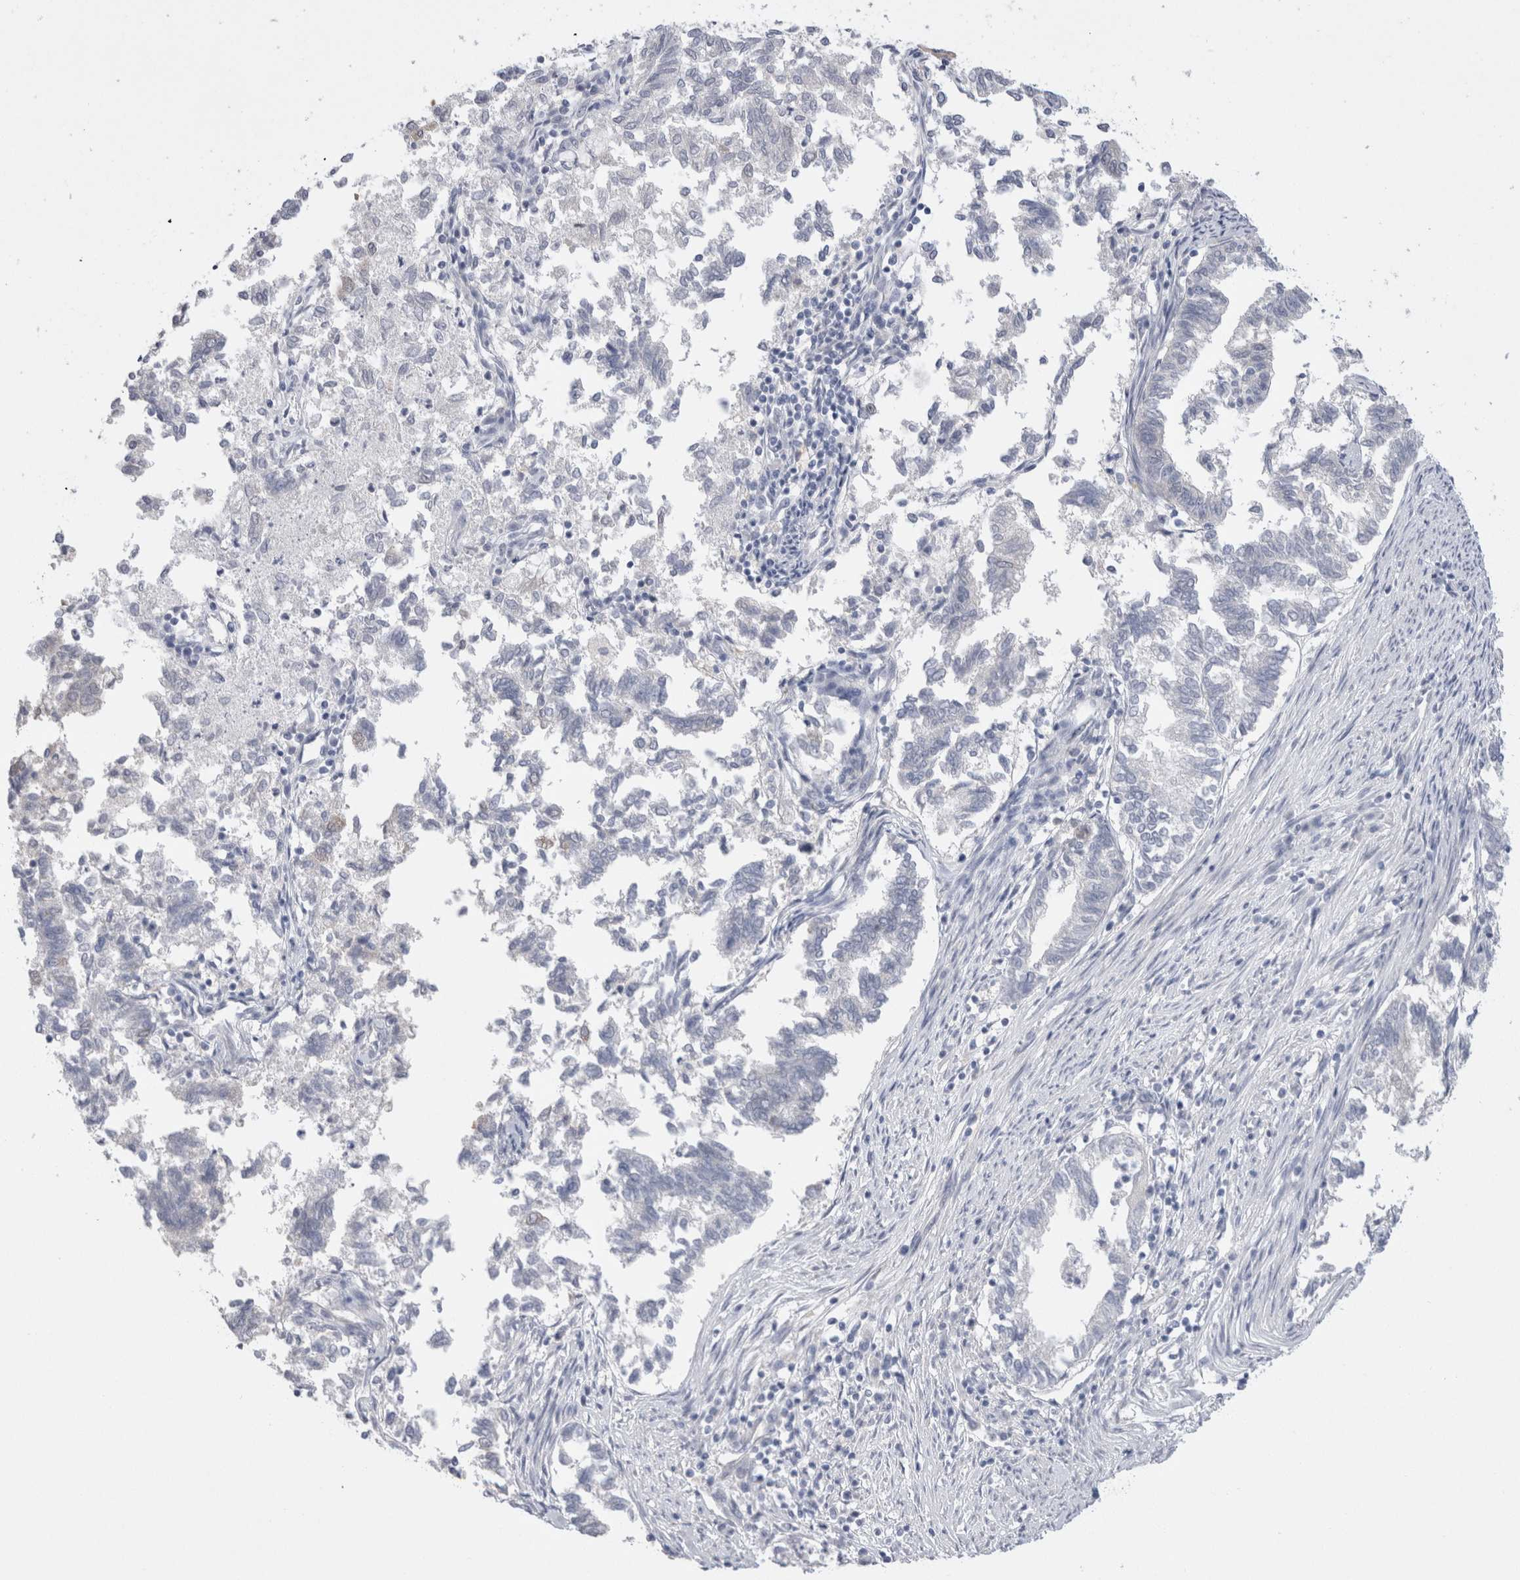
{"staining": {"intensity": "negative", "quantity": "none", "location": "none"}, "tissue": "endometrial cancer", "cell_type": "Tumor cells", "image_type": "cancer", "snomed": [{"axis": "morphology", "description": "Necrosis, NOS"}, {"axis": "morphology", "description": "Adenocarcinoma, NOS"}, {"axis": "topography", "description": "Endometrium"}], "caption": "Protein analysis of adenocarcinoma (endometrial) reveals no significant expression in tumor cells.", "gene": "WIPF2", "patient": {"sex": "female", "age": 79}}